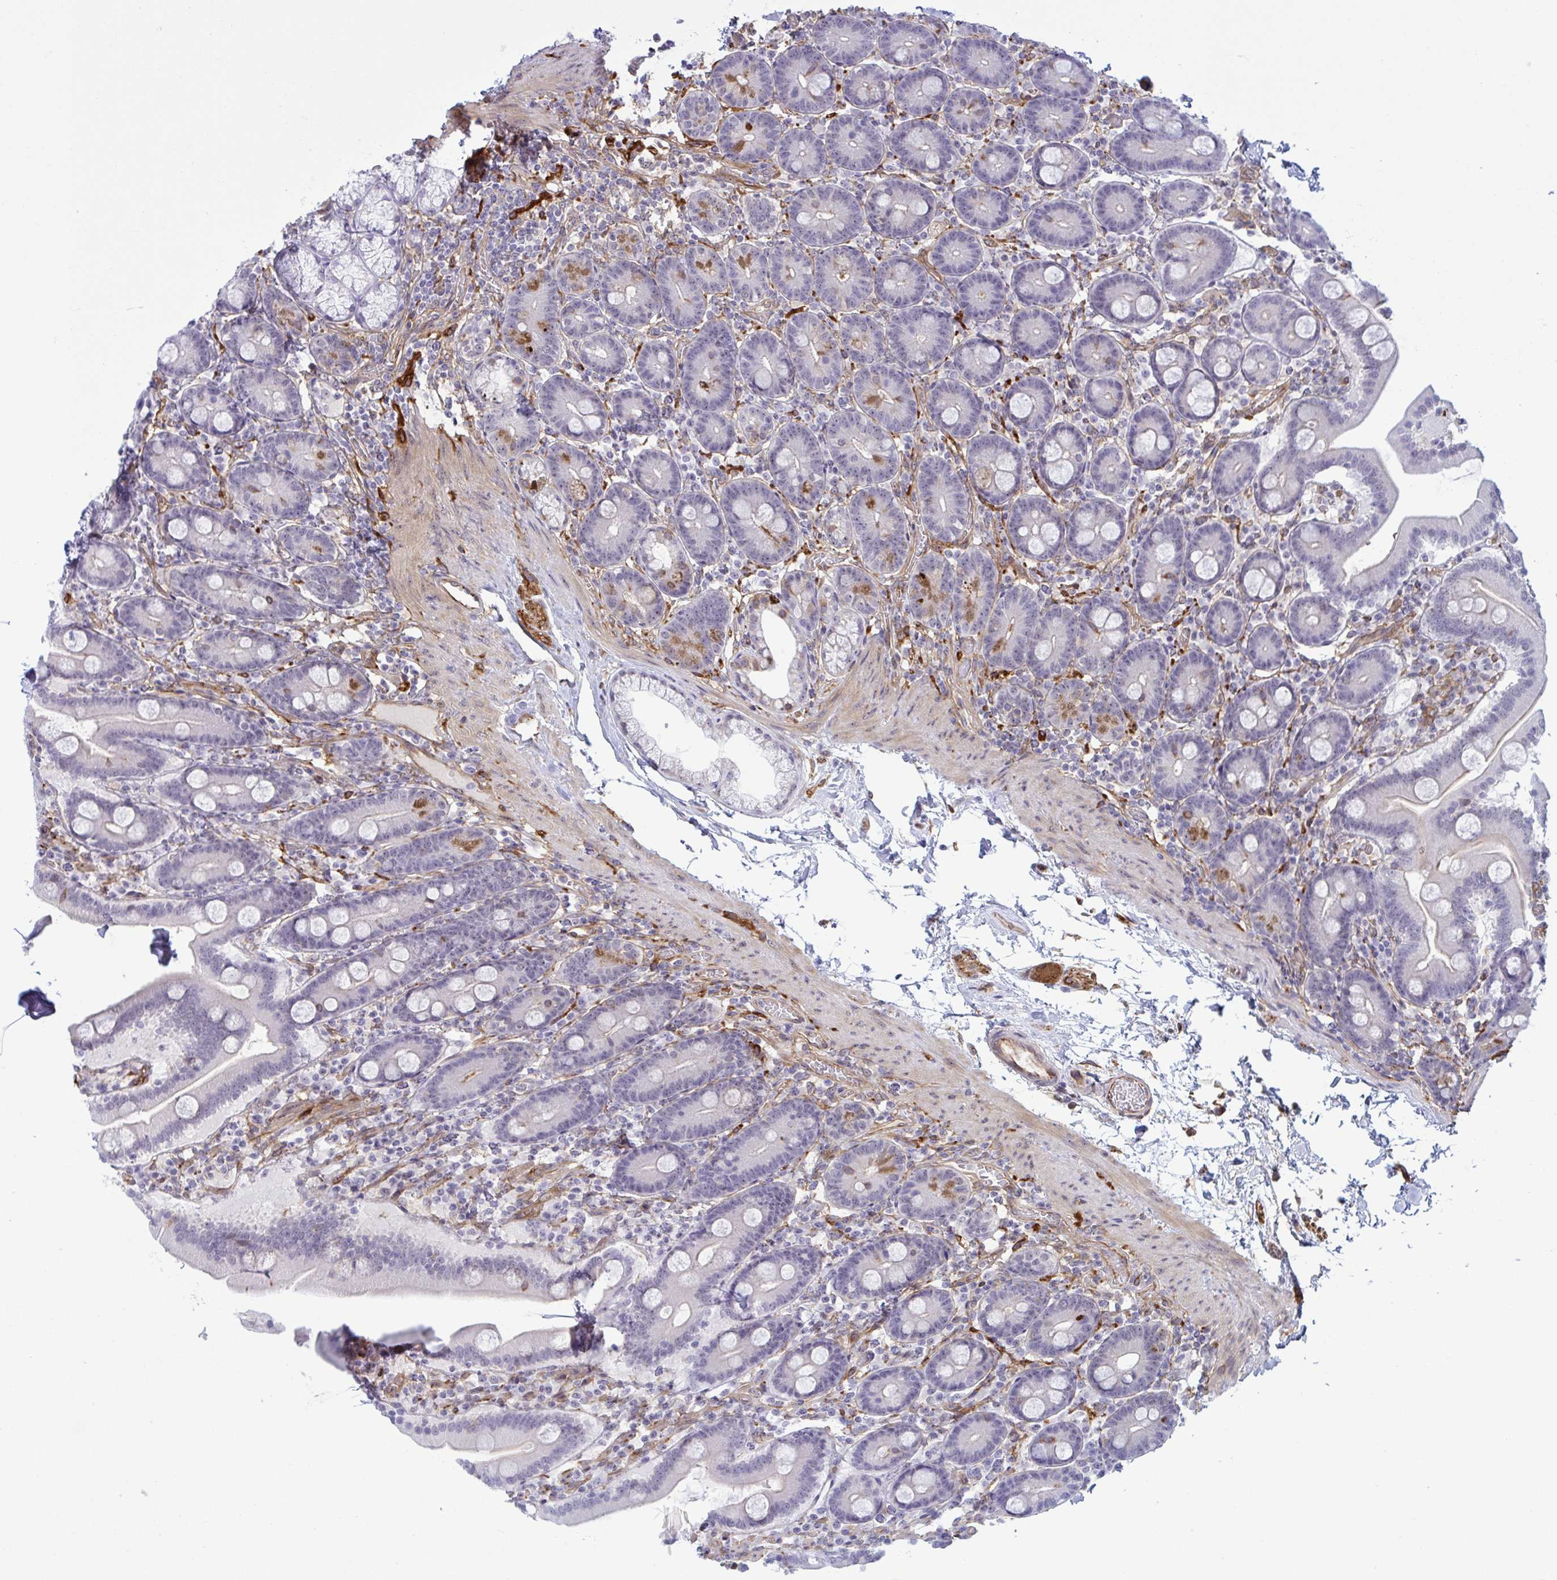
{"staining": {"intensity": "moderate", "quantity": "<25%", "location": "cytoplasmic/membranous"}, "tissue": "duodenum", "cell_type": "Glandular cells", "image_type": "normal", "snomed": [{"axis": "morphology", "description": "Normal tissue, NOS"}, {"axis": "topography", "description": "Duodenum"}], "caption": "Immunohistochemical staining of benign duodenum displays <25% levels of moderate cytoplasmic/membranous protein expression in approximately <25% of glandular cells.", "gene": "PRRT4", "patient": {"sex": "male", "age": 55}}